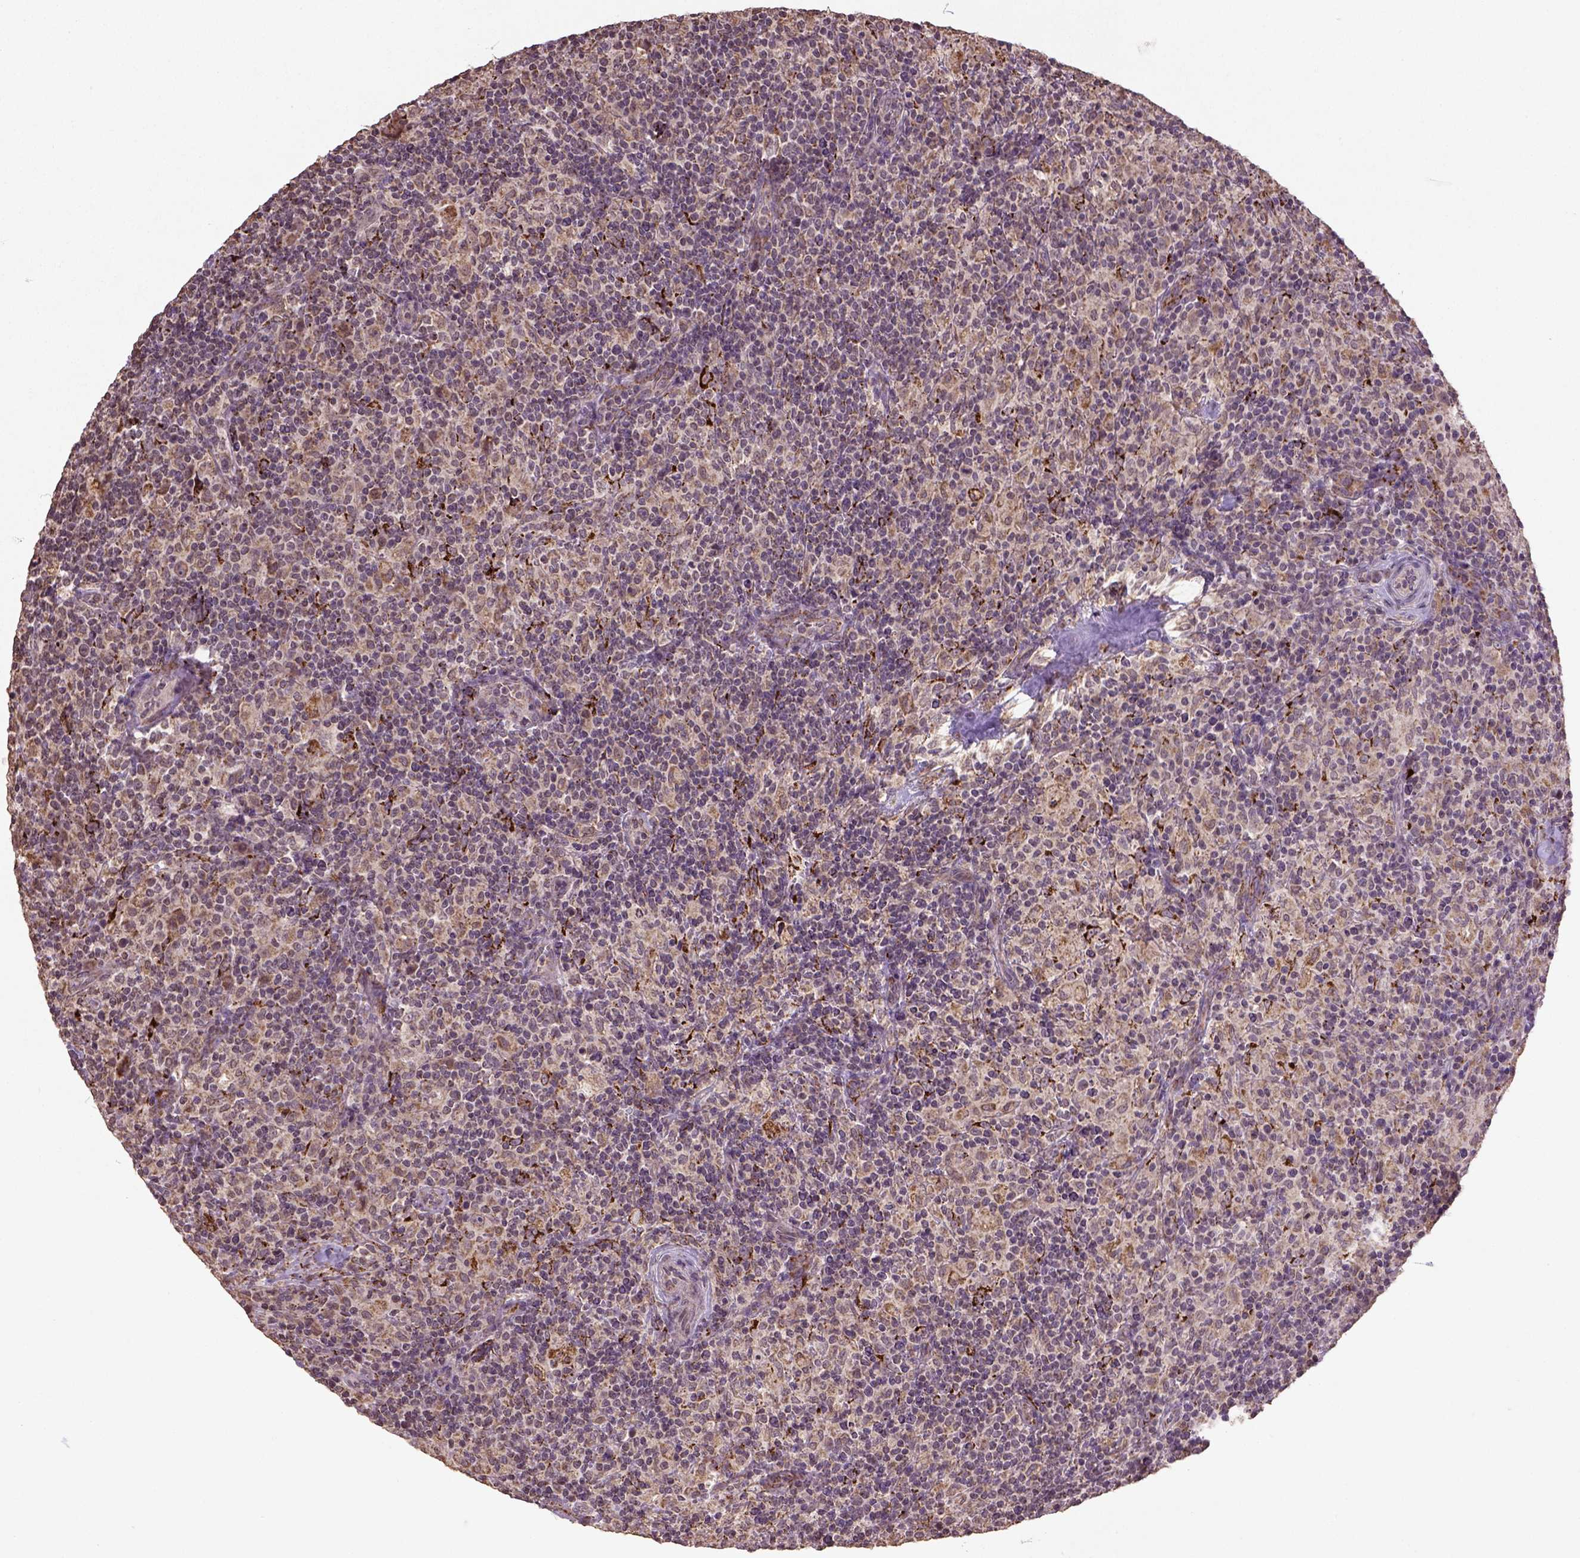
{"staining": {"intensity": "weak", "quantity": ">75%", "location": "cytoplasmic/membranous"}, "tissue": "lymphoma", "cell_type": "Tumor cells", "image_type": "cancer", "snomed": [{"axis": "morphology", "description": "Hodgkin's disease, NOS"}, {"axis": "topography", "description": "Lymph node"}], "caption": "A photomicrograph of human lymphoma stained for a protein displays weak cytoplasmic/membranous brown staining in tumor cells.", "gene": "NUDT10", "patient": {"sex": "male", "age": 70}}